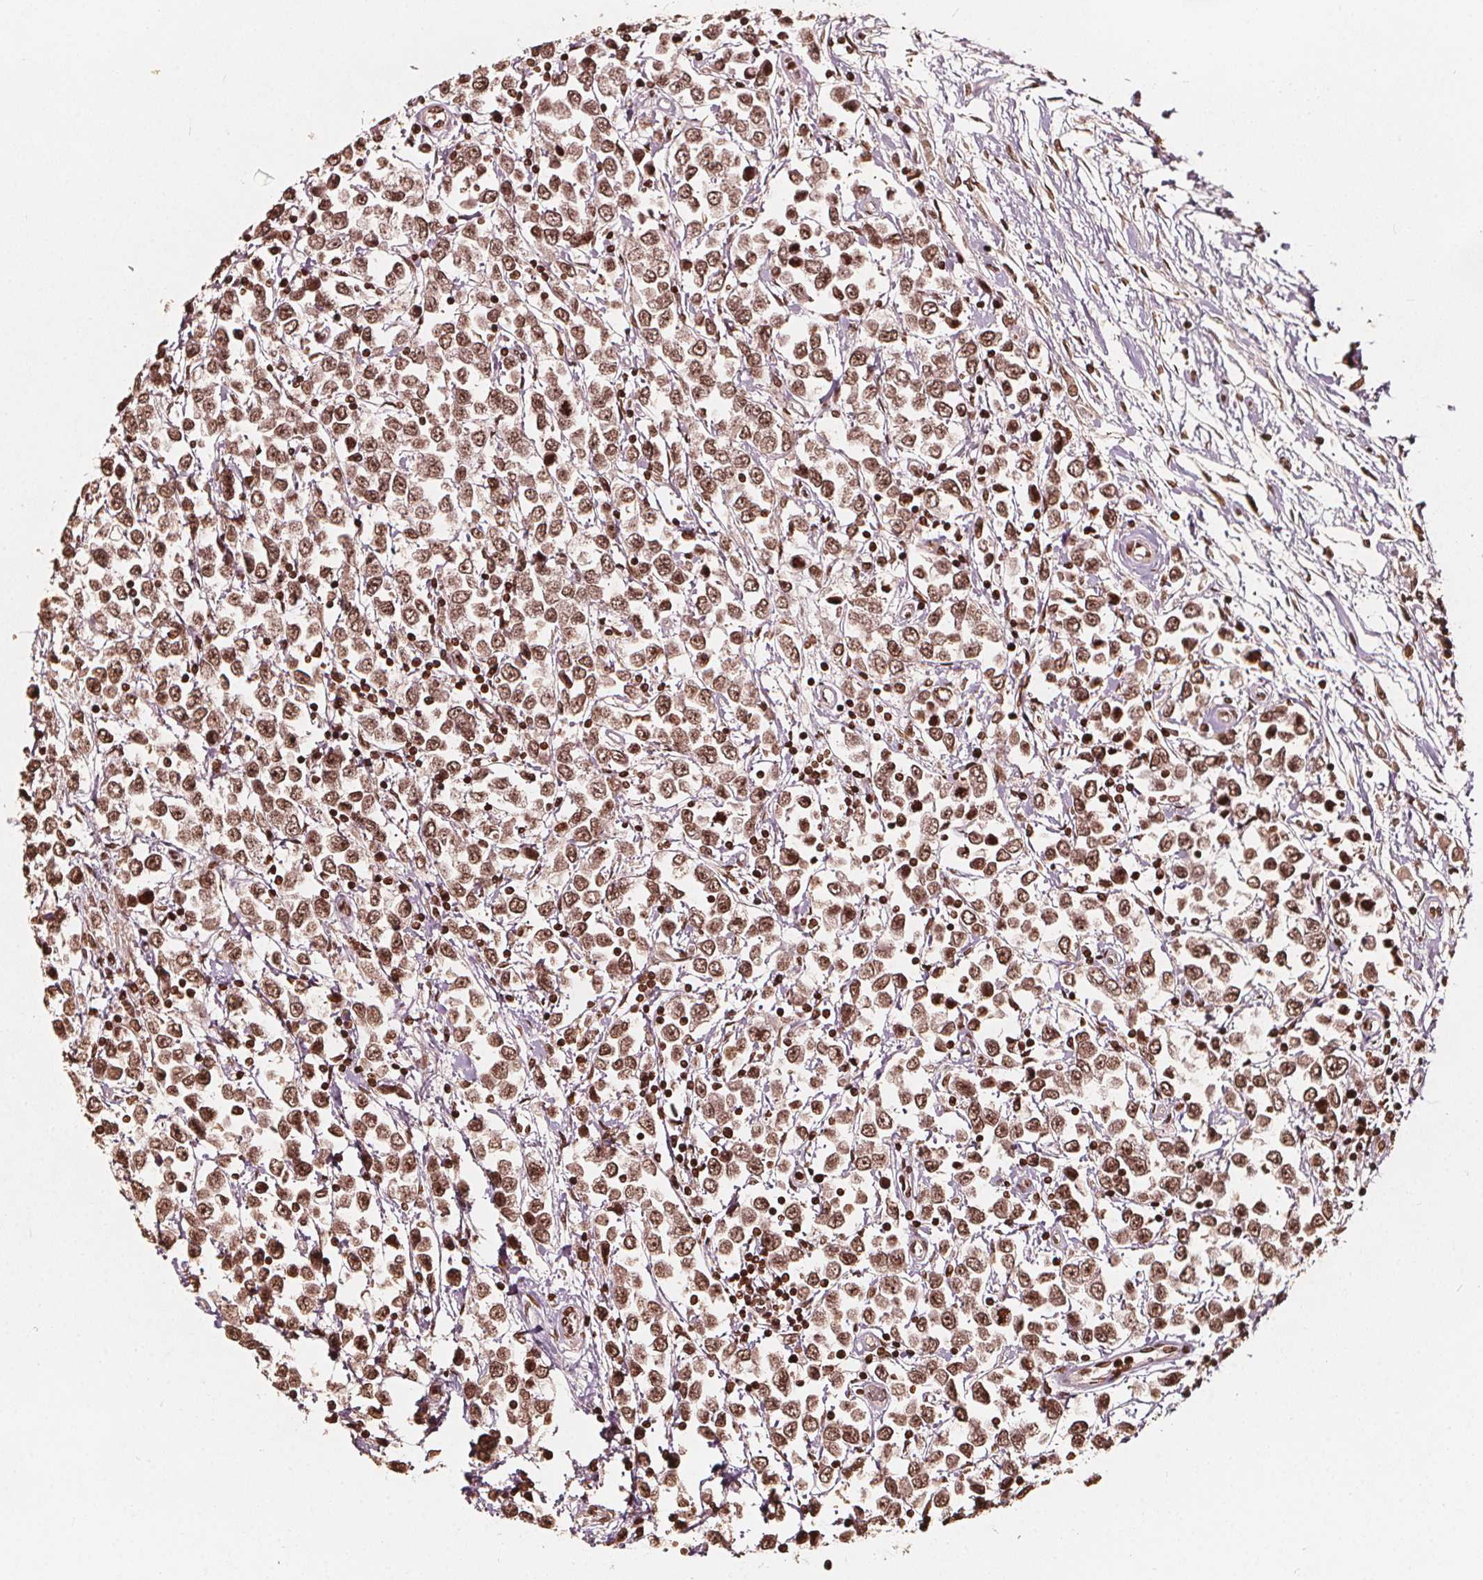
{"staining": {"intensity": "moderate", "quantity": ">75%", "location": "nuclear"}, "tissue": "testis cancer", "cell_type": "Tumor cells", "image_type": "cancer", "snomed": [{"axis": "morphology", "description": "Seminoma, NOS"}, {"axis": "topography", "description": "Testis"}], "caption": "Protein expression analysis of human testis cancer (seminoma) reveals moderate nuclear positivity in approximately >75% of tumor cells.", "gene": "H3C14", "patient": {"sex": "male", "age": 34}}